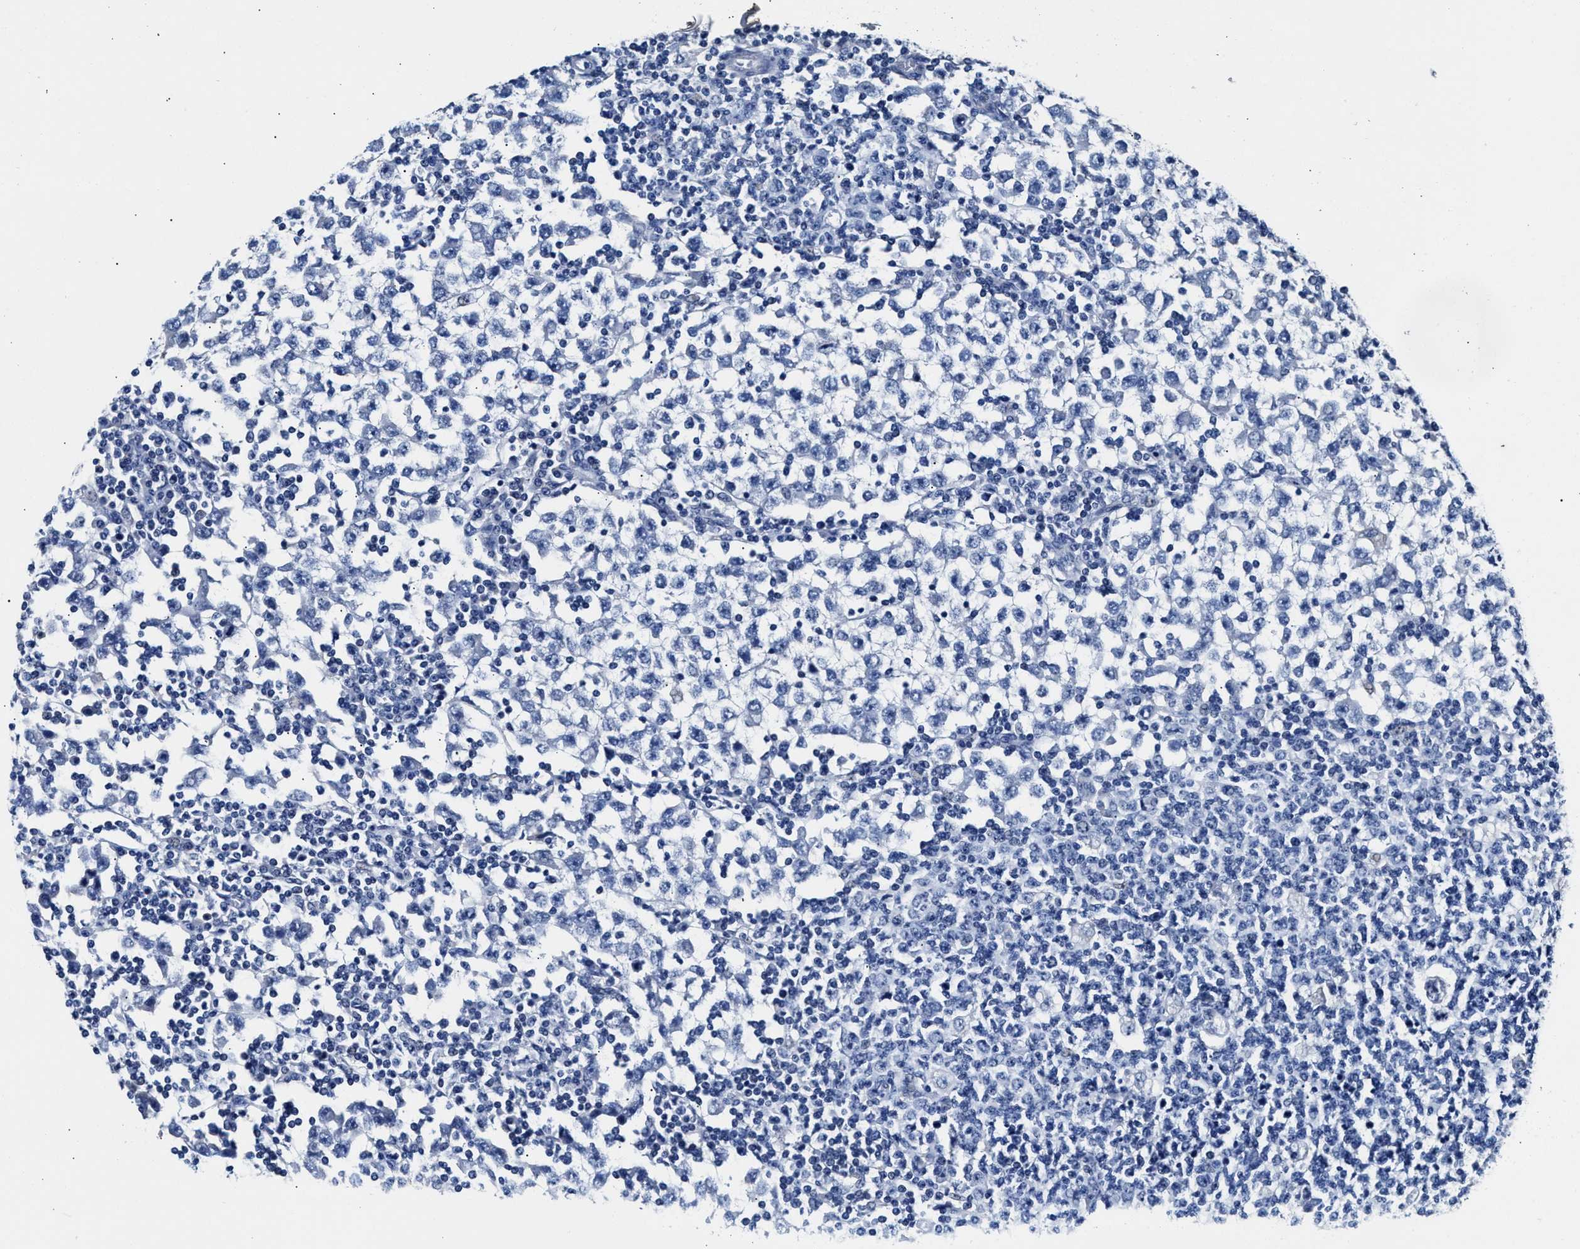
{"staining": {"intensity": "negative", "quantity": "none", "location": "none"}, "tissue": "testis cancer", "cell_type": "Tumor cells", "image_type": "cancer", "snomed": [{"axis": "morphology", "description": "Seminoma, NOS"}, {"axis": "topography", "description": "Testis"}], "caption": "Testis cancer stained for a protein using IHC exhibits no positivity tumor cells.", "gene": "GSTM1", "patient": {"sex": "male", "age": 65}}